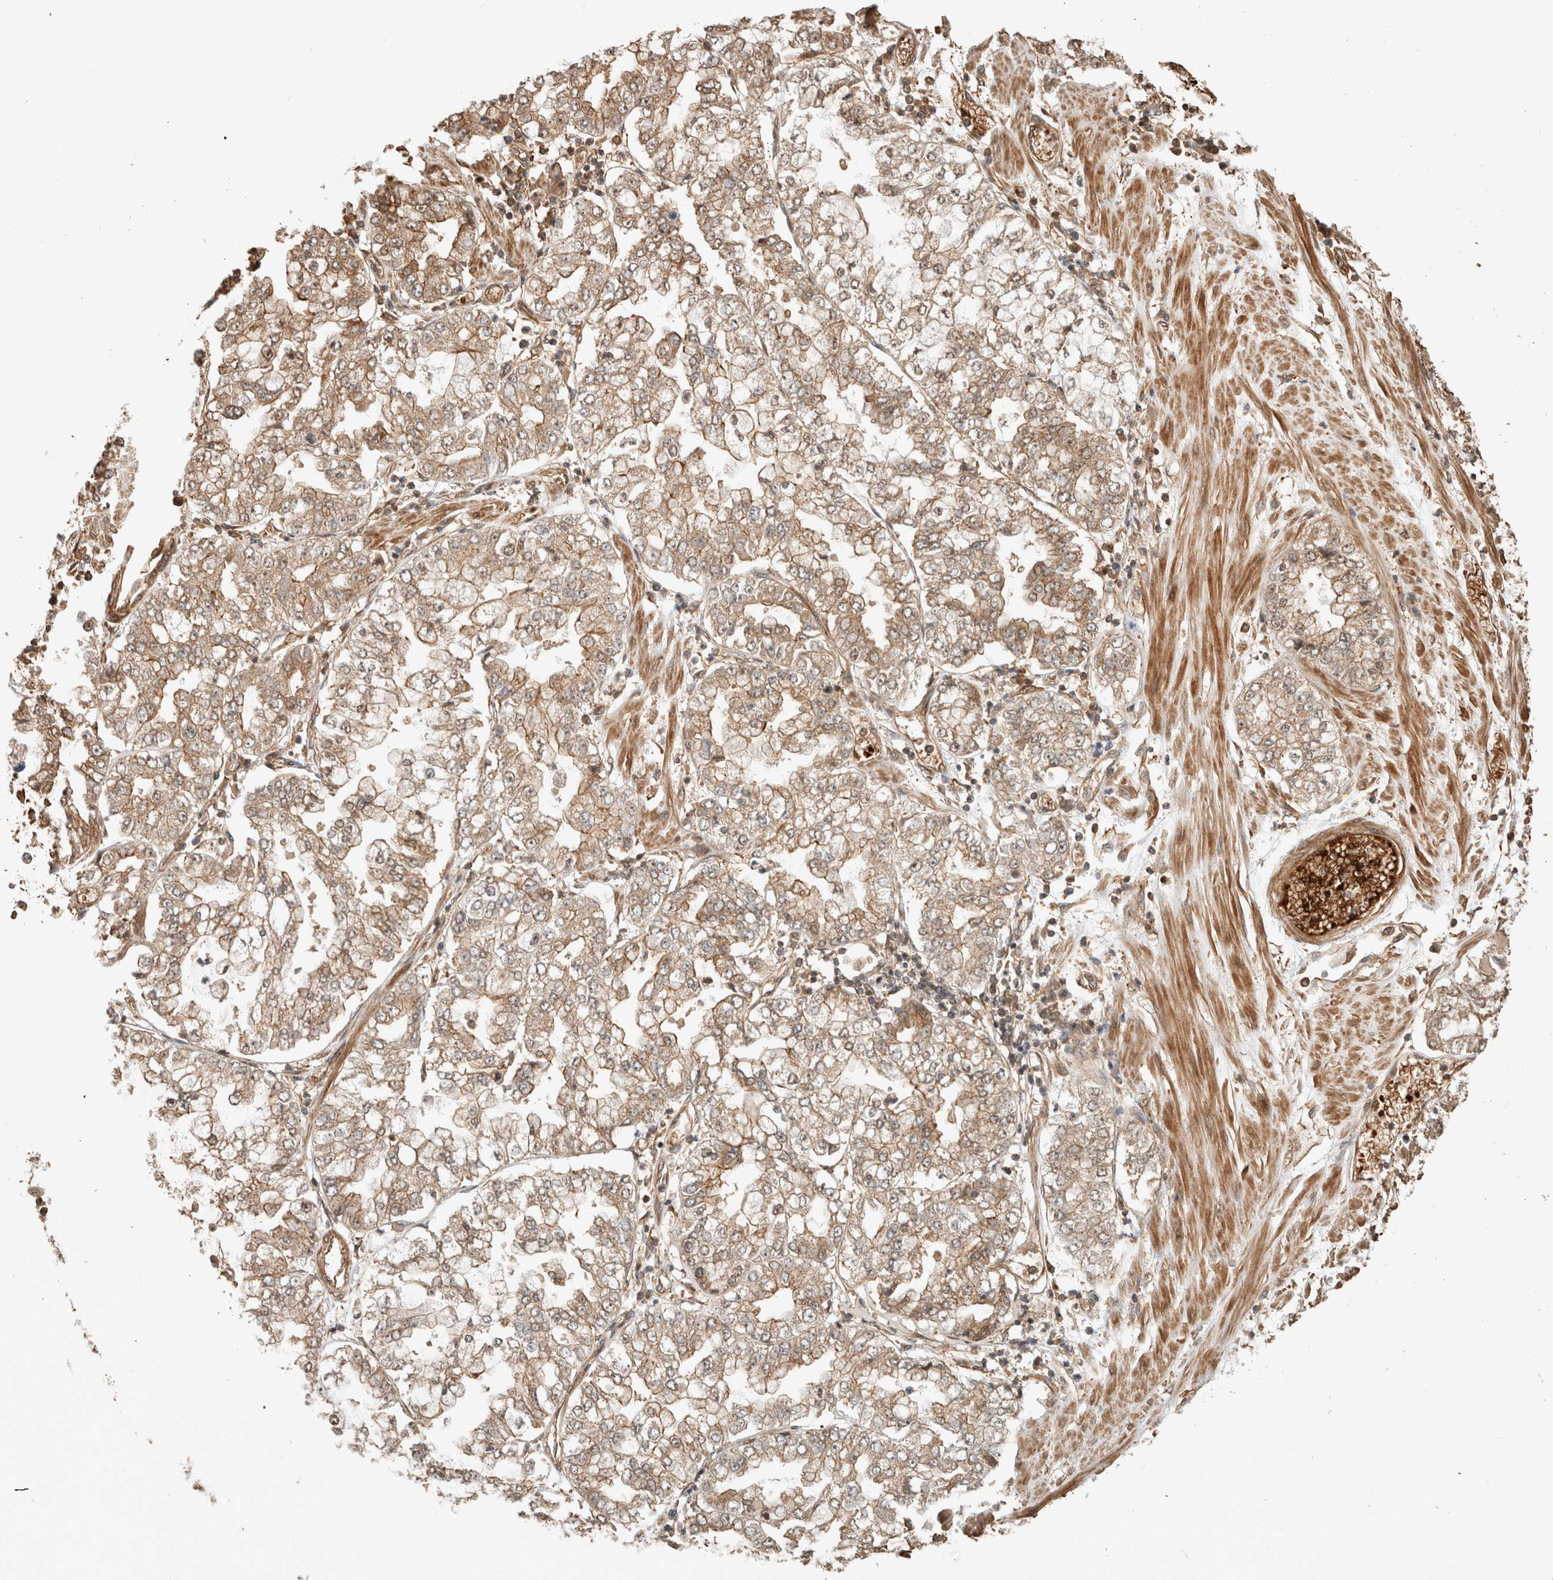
{"staining": {"intensity": "moderate", "quantity": ">75%", "location": "cytoplasmic/membranous"}, "tissue": "stomach cancer", "cell_type": "Tumor cells", "image_type": "cancer", "snomed": [{"axis": "morphology", "description": "Adenocarcinoma, NOS"}, {"axis": "topography", "description": "Stomach"}], "caption": "A micrograph of stomach cancer stained for a protein reveals moderate cytoplasmic/membranous brown staining in tumor cells.", "gene": "OTUD6B", "patient": {"sex": "male", "age": 76}}